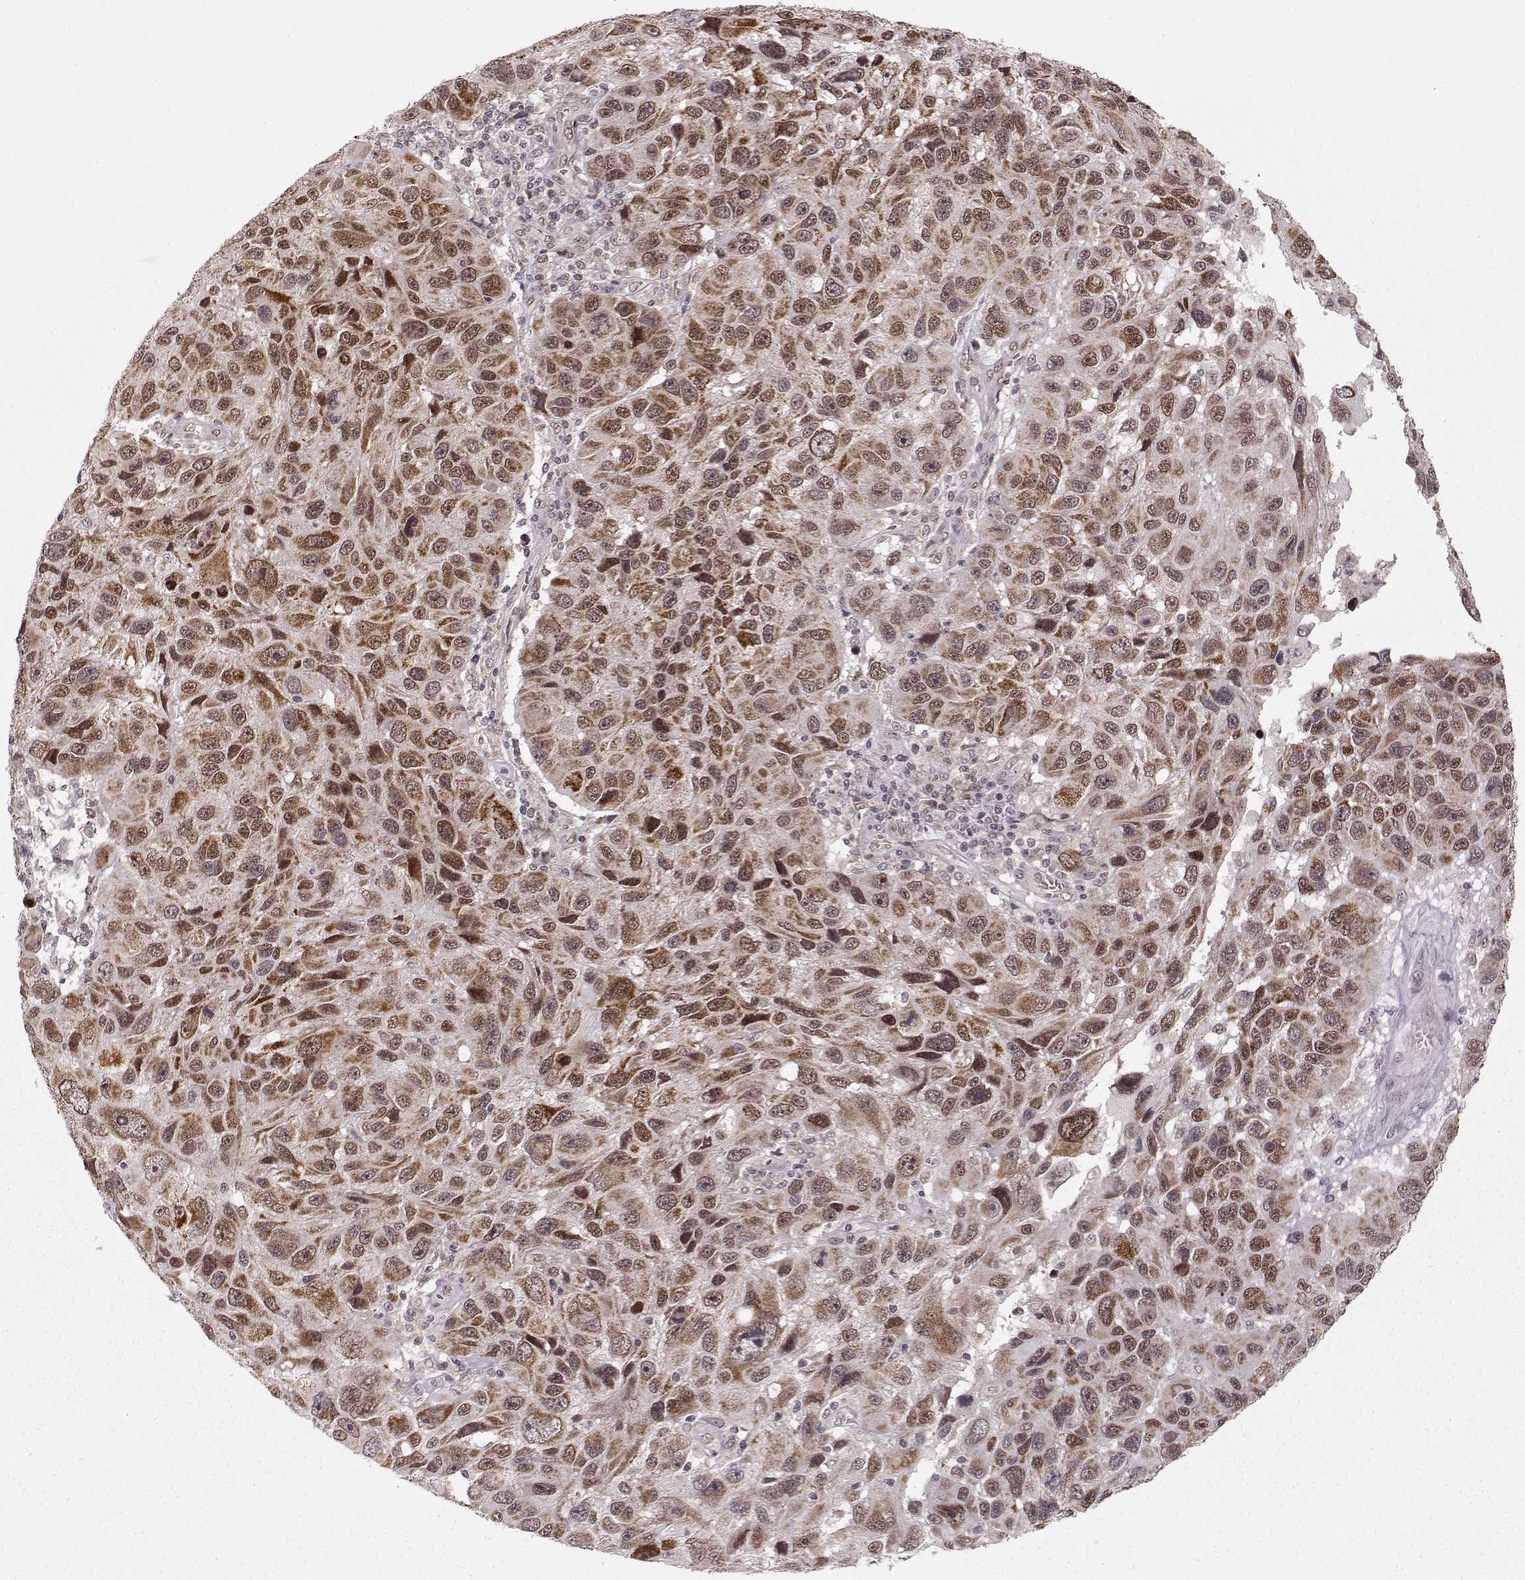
{"staining": {"intensity": "moderate", "quantity": ">75%", "location": "cytoplasmic/membranous,nuclear"}, "tissue": "melanoma", "cell_type": "Tumor cells", "image_type": "cancer", "snomed": [{"axis": "morphology", "description": "Malignant melanoma, NOS"}, {"axis": "topography", "description": "Skin"}], "caption": "This micrograph displays IHC staining of melanoma, with medium moderate cytoplasmic/membranous and nuclear staining in about >75% of tumor cells.", "gene": "RAI1", "patient": {"sex": "male", "age": 53}}